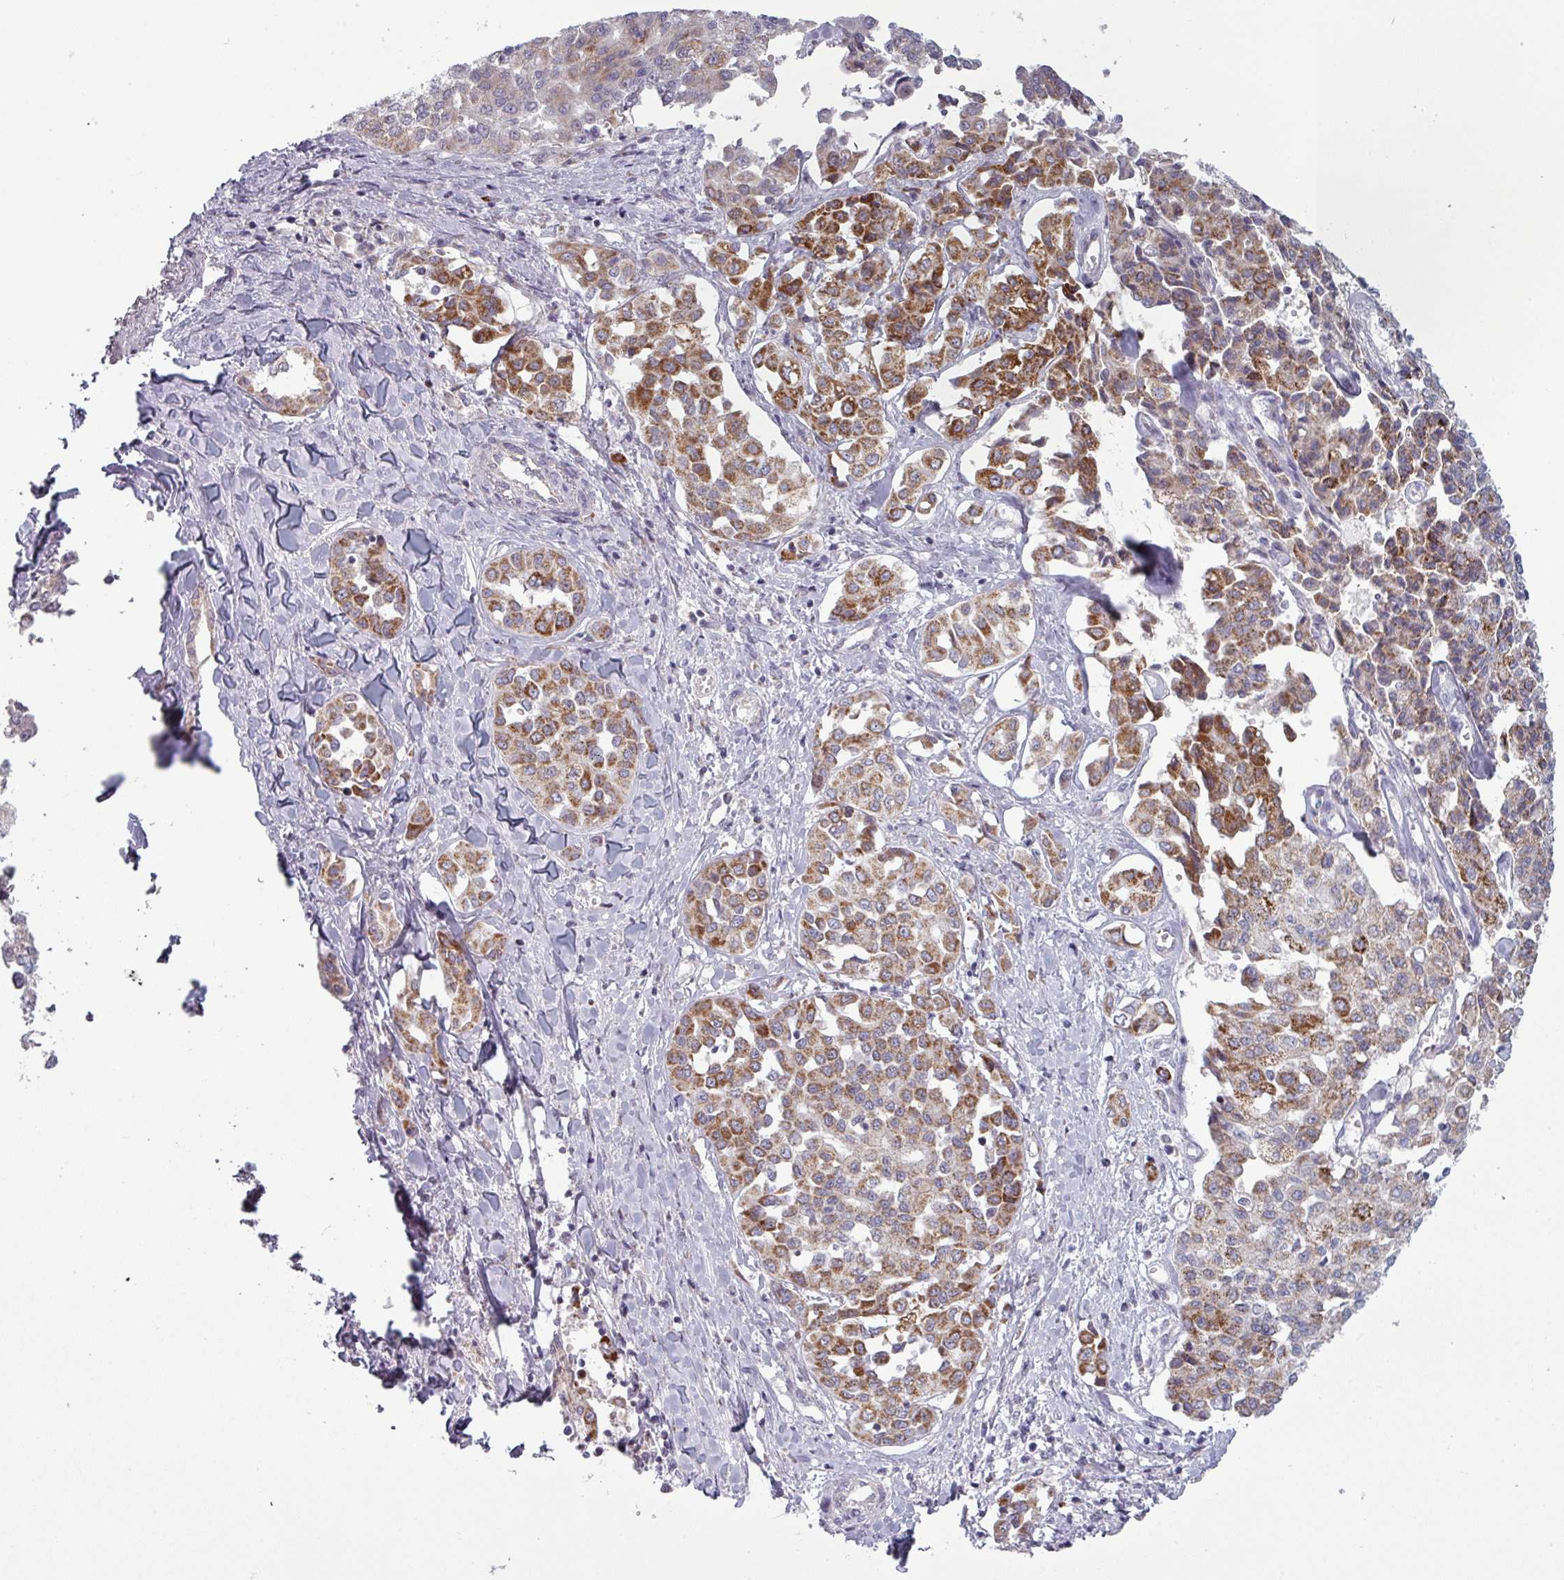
{"staining": {"intensity": "strong", "quantity": ">75%", "location": "cytoplasmic/membranous"}, "tissue": "liver cancer", "cell_type": "Tumor cells", "image_type": "cancer", "snomed": [{"axis": "morphology", "description": "Cholangiocarcinoma"}, {"axis": "topography", "description": "Liver"}], "caption": "Tumor cells display high levels of strong cytoplasmic/membranous positivity in about >75% of cells in liver cholangiocarcinoma.", "gene": "ZNF615", "patient": {"sex": "female", "age": 77}}